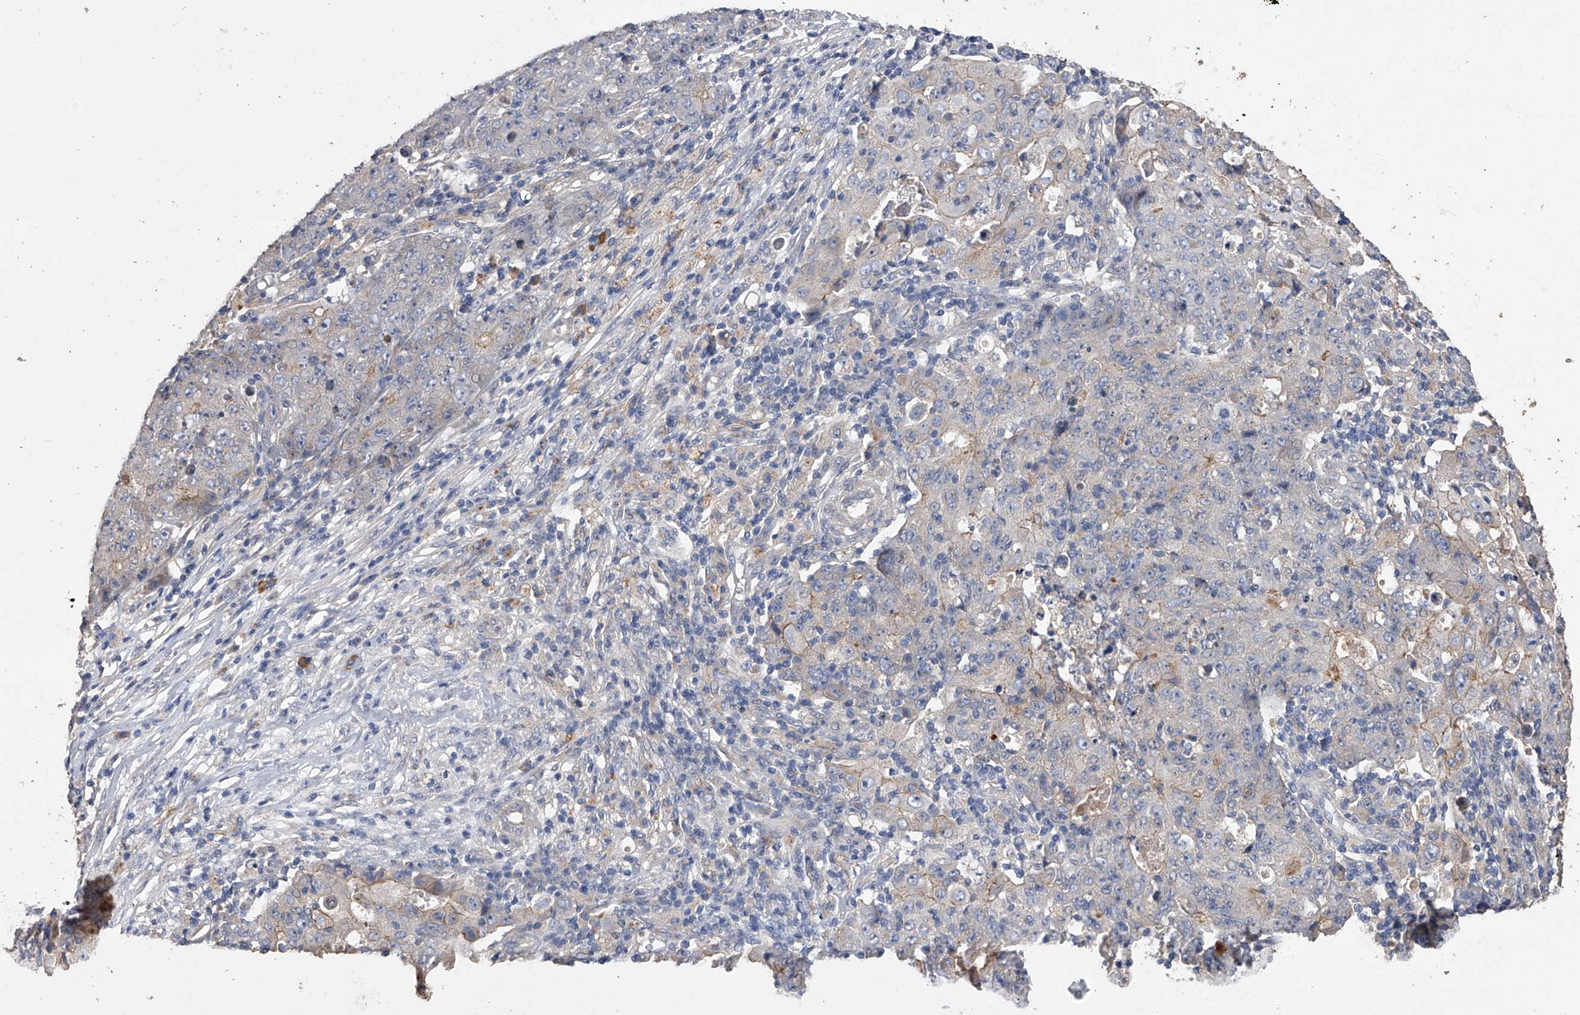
{"staining": {"intensity": "negative", "quantity": "none", "location": "none"}, "tissue": "ovarian cancer", "cell_type": "Tumor cells", "image_type": "cancer", "snomed": [{"axis": "morphology", "description": "Carcinoma, endometroid"}, {"axis": "topography", "description": "Ovary"}], "caption": "Immunohistochemistry of human ovarian cancer demonstrates no positivity in tumor cells.", "gene": "ZNF343", "patient": {"sex": "female", "age": 42}}